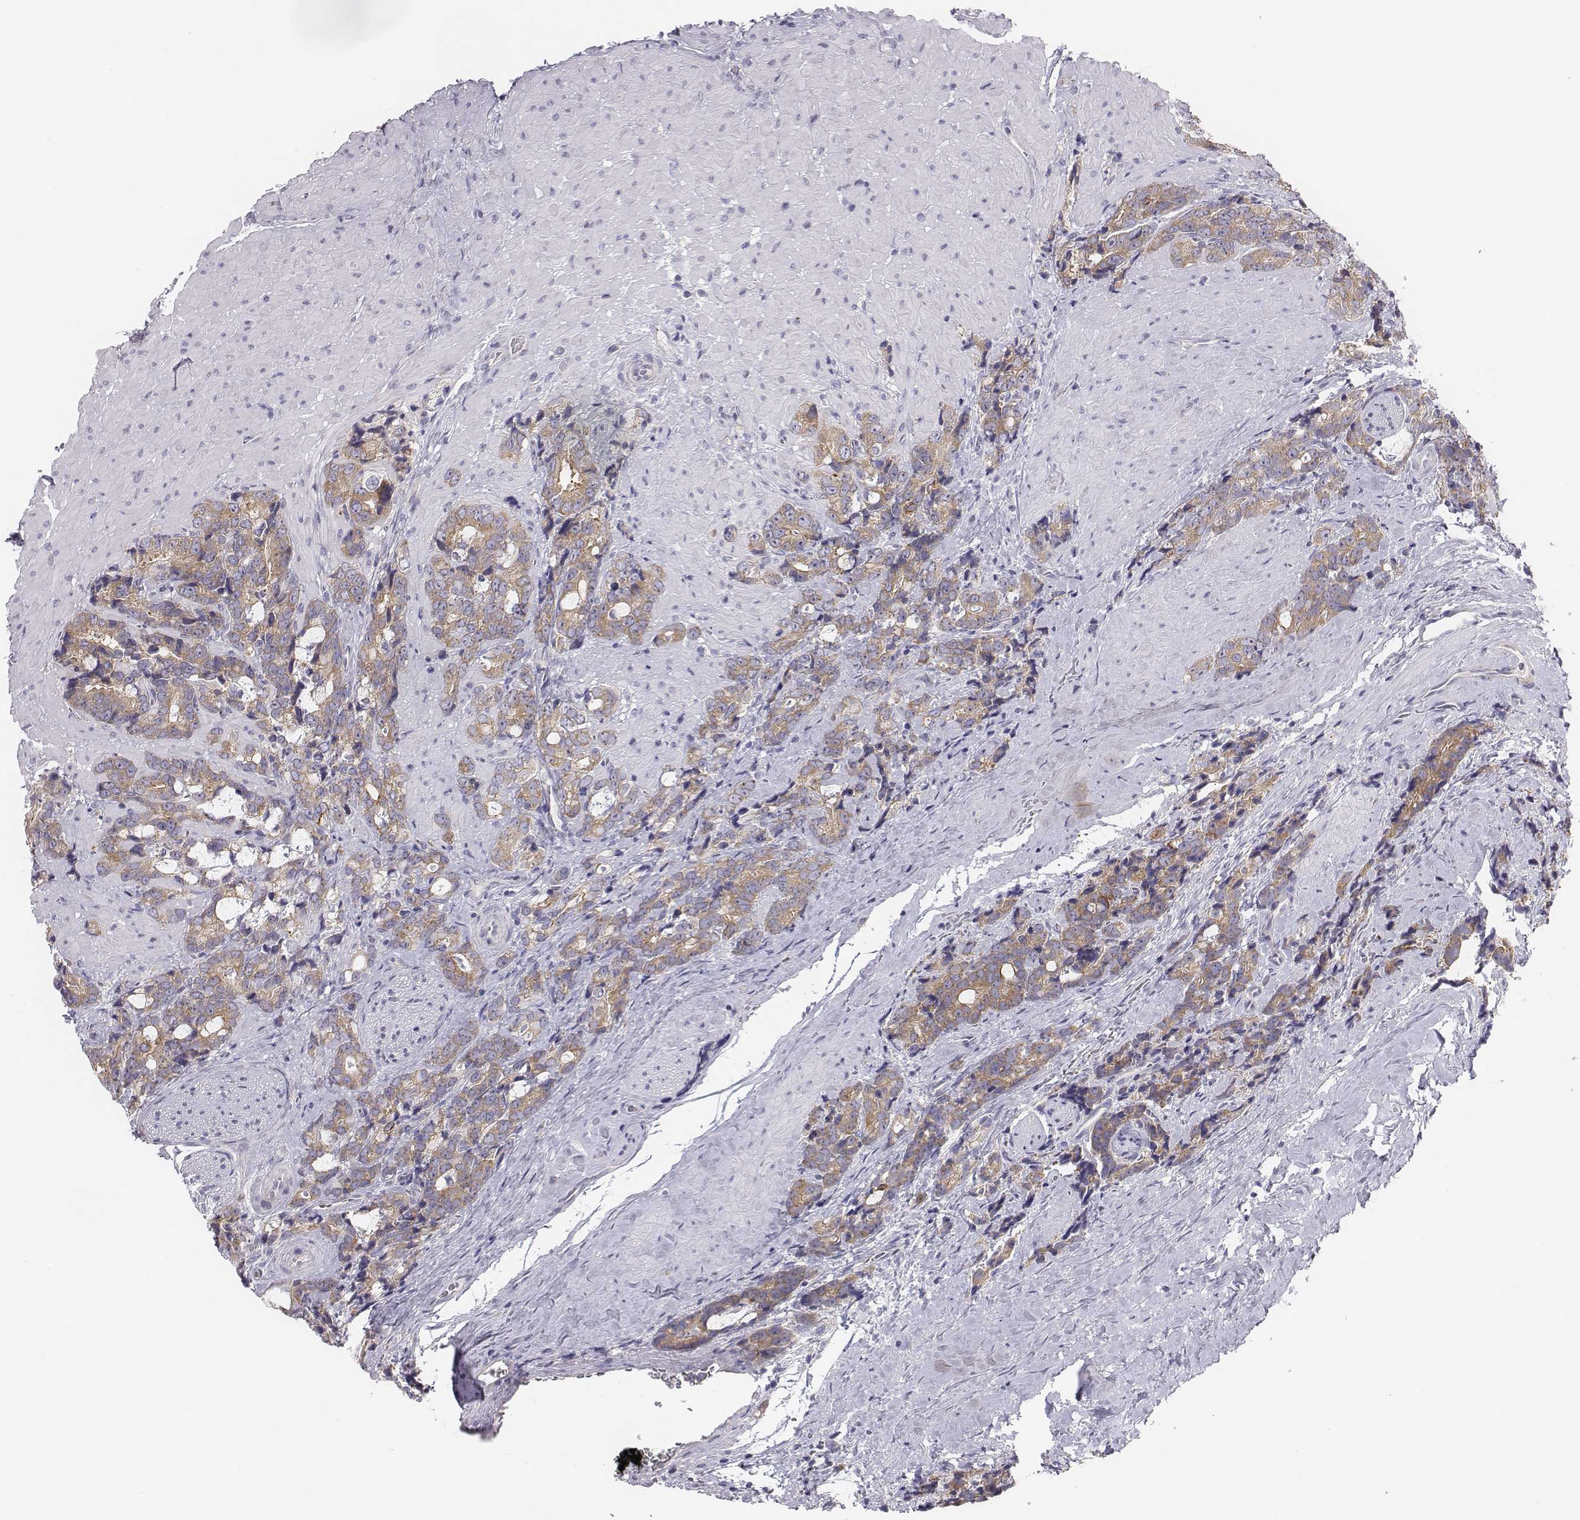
{"staining": {"intensity": "moderate", "quantity": "25%-75%", "location": "cytoplasmic/membranous"}, "tissue": "prostate cancer", "cell_type": "Tumor cells", "image_type": "cancer", "snomed": [{"axis": "morphology", "description": "Adenocarcinoma, High grade"}, {"axis": "topography", "description": "Prostate"}], "caption": "This is a micrograph of immunohistochemistry staining of prostate cancer, which shows moderate staining in the cytoplasmic/membranous of tumor cells.", "gene": "CHST14", "patient": {"sex": "male", "age": 74}}